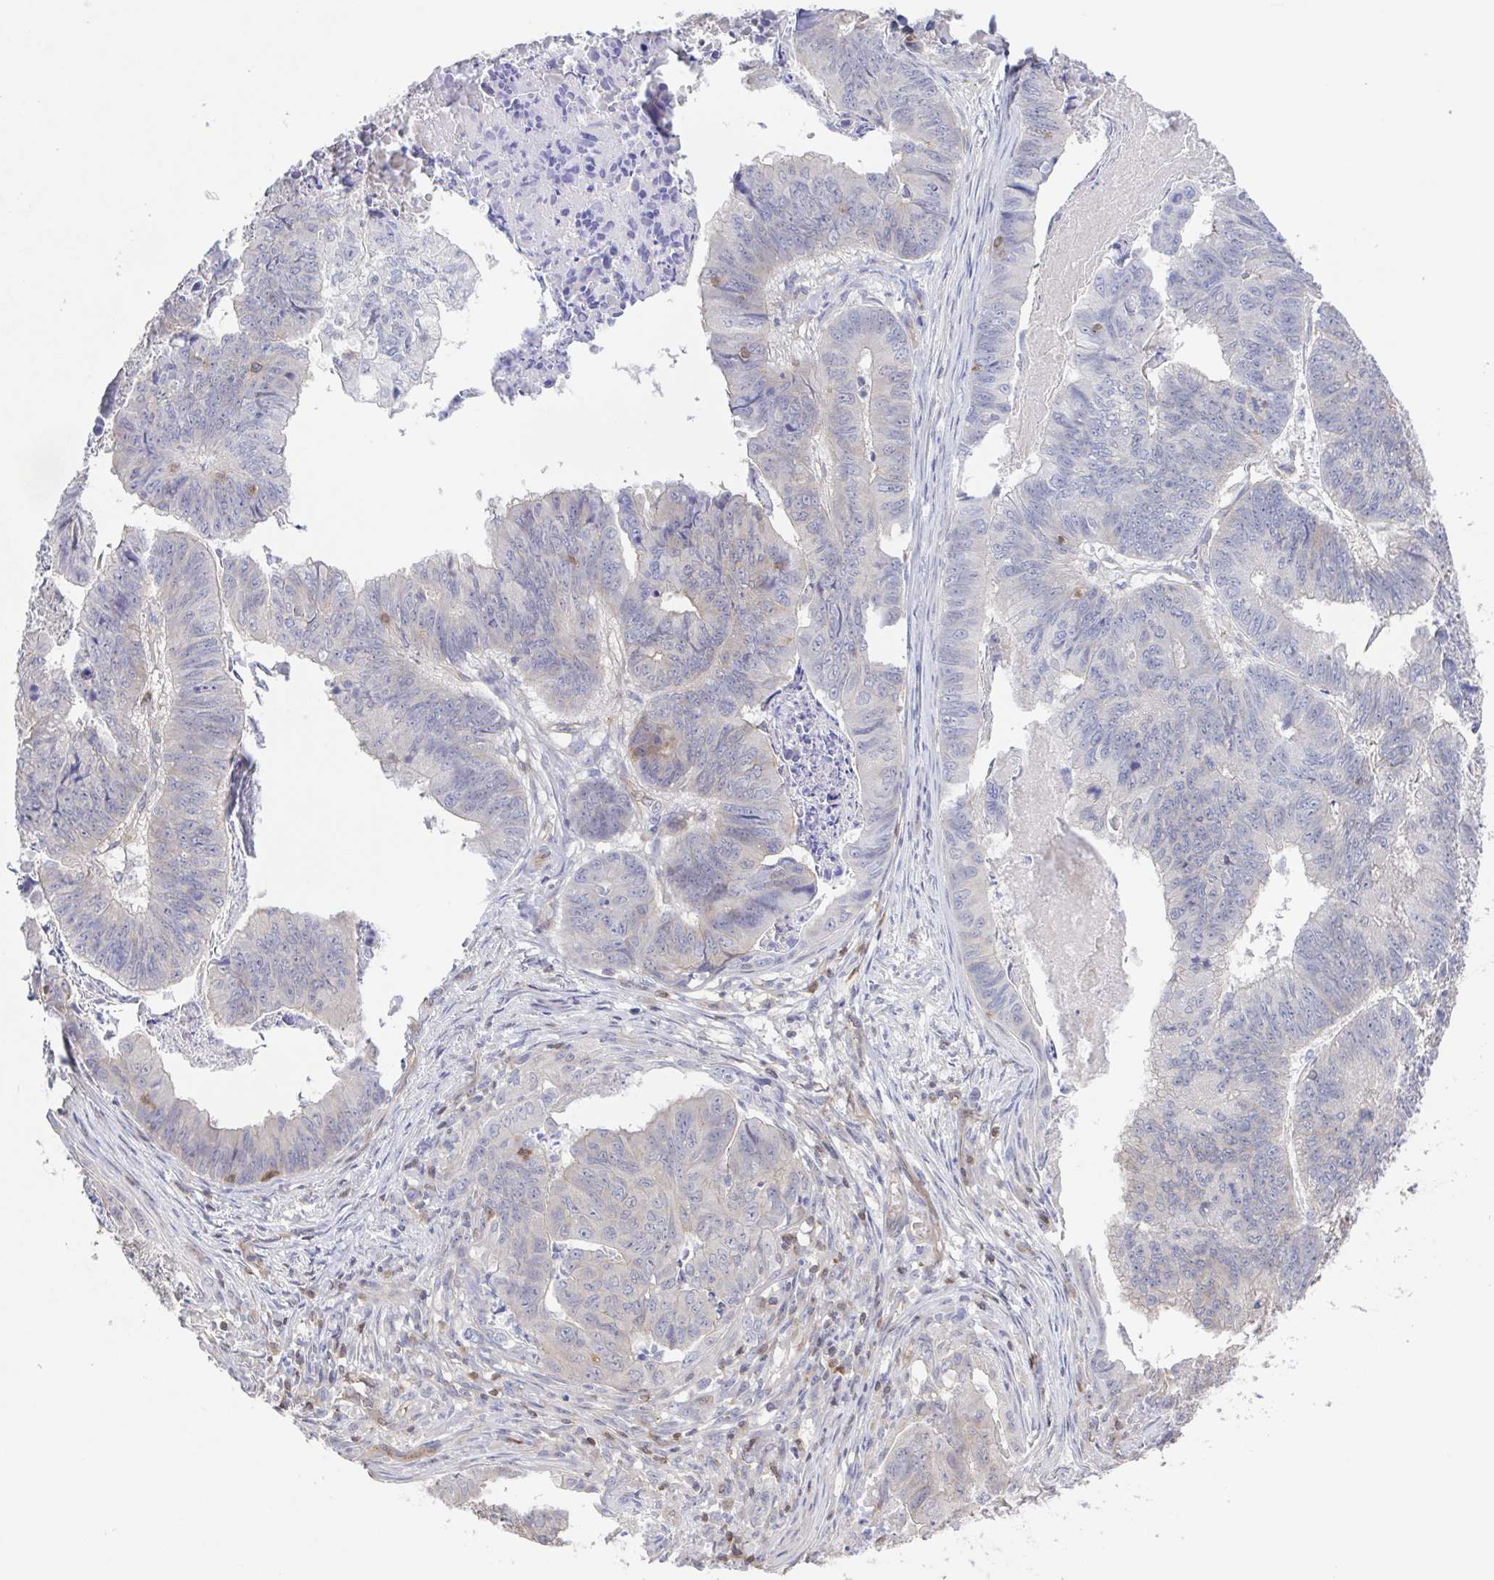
{"staining": {"intensity": "negative", "quantity": "none", "location": "none"}, "tissue": "stomach cancer", "cell_type": "Tumor cells", "image_type": "cancer", "snomed": [{"axis": "morphology", "description": "Adenocarcinoma, NOS"}, {"axis": "topography", "description": "Stomach, lower"}], "caption": "This is an IHC histopathology image of human stomach cancer (adenocarcinoma). There is no expression in tumor cells.", "gene": "AGFG2", "patient": {"sex": "male", "age": 77}}